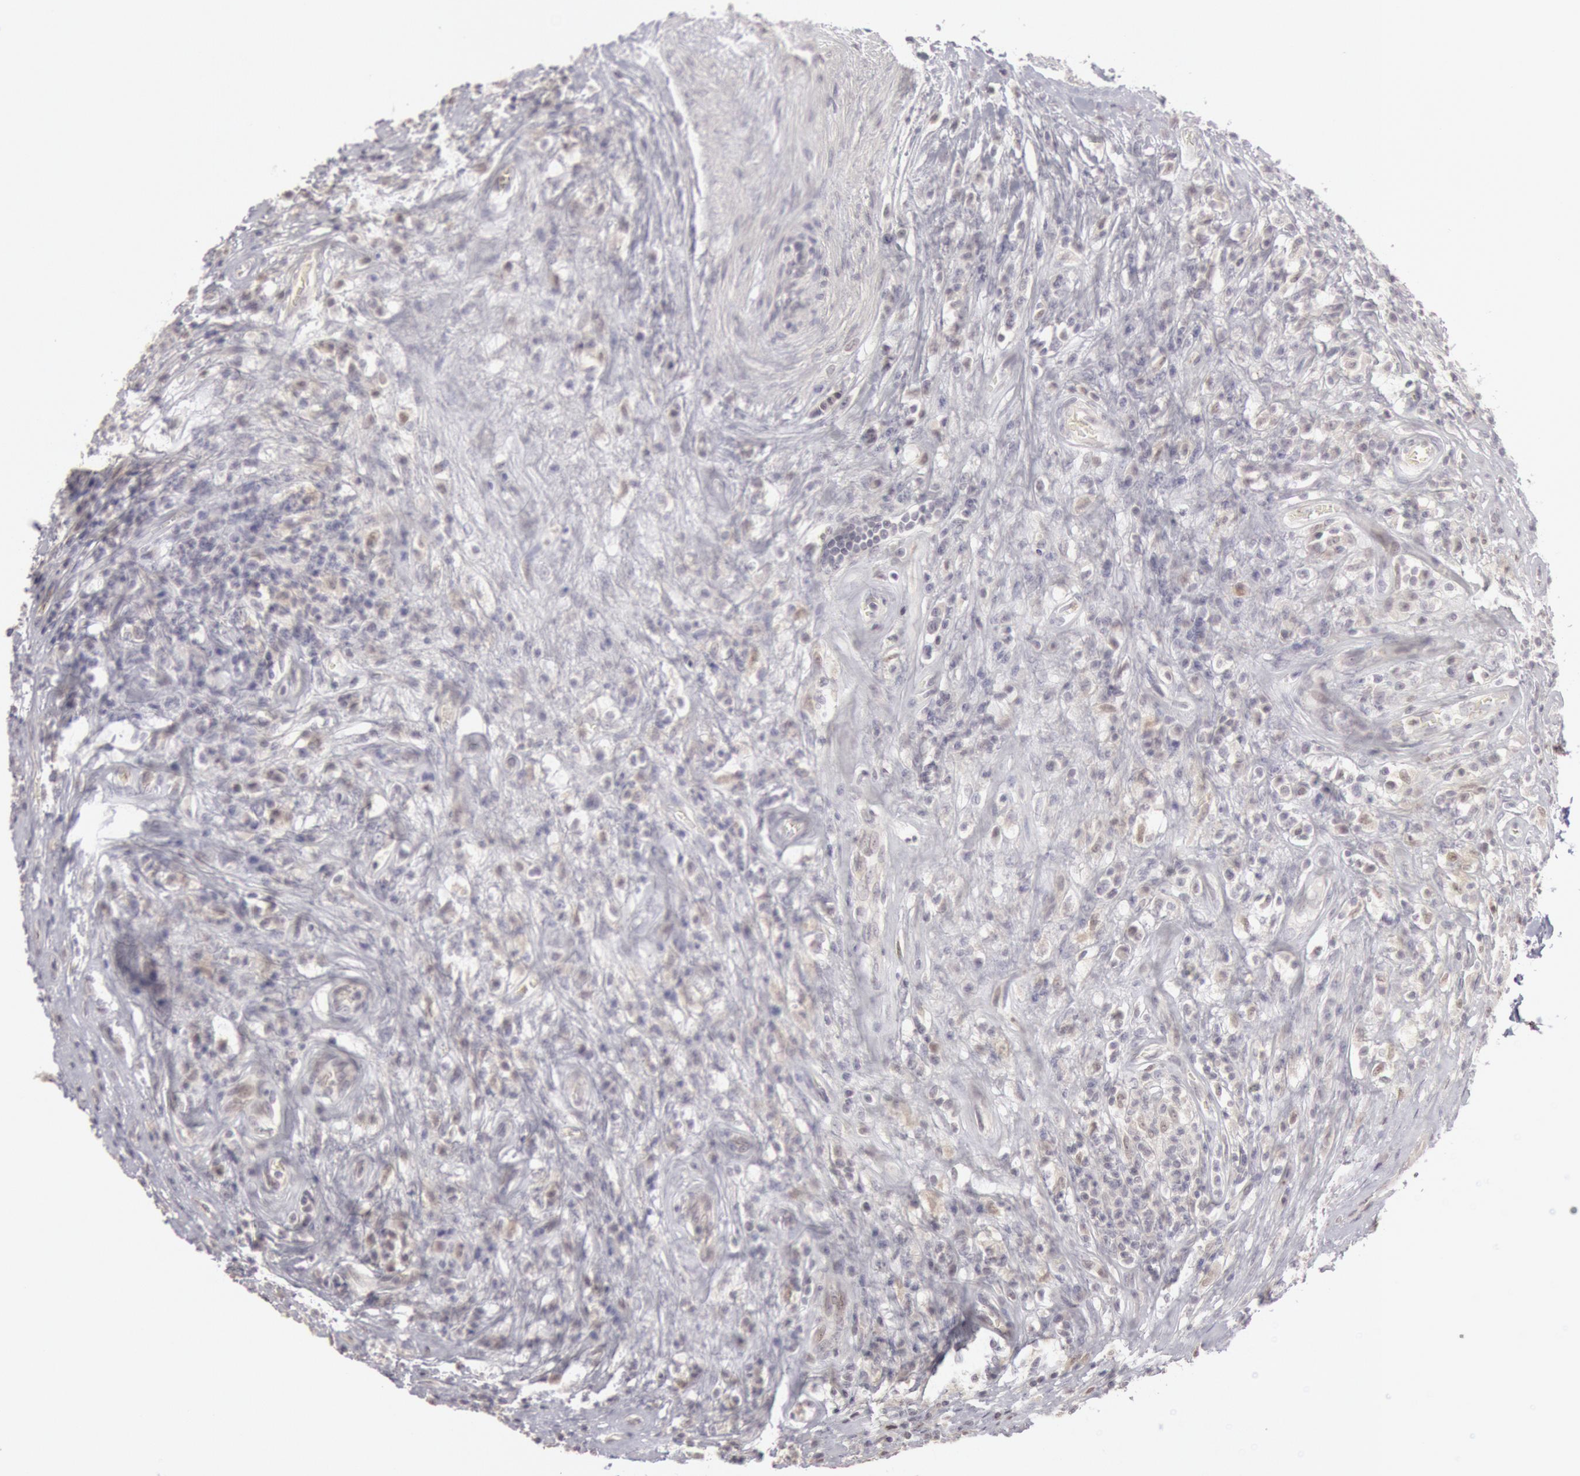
{"staining": {"intensity": "negative", "quantity": "none", "location": "none"}, "tissue": "testis cancer", "cell_type": "Tumor cells", "image_type": "cancer", "snomed": [{"axis": "morphology", "description": "Seminoma, NOS"}, {"axis": "topography", "description": "Testis"}], "caption": "The image displays no staining of tumor cells in testis cancer.", "gene": "RIMBP3C", "patient": {"sex": "male", "age": 34}}